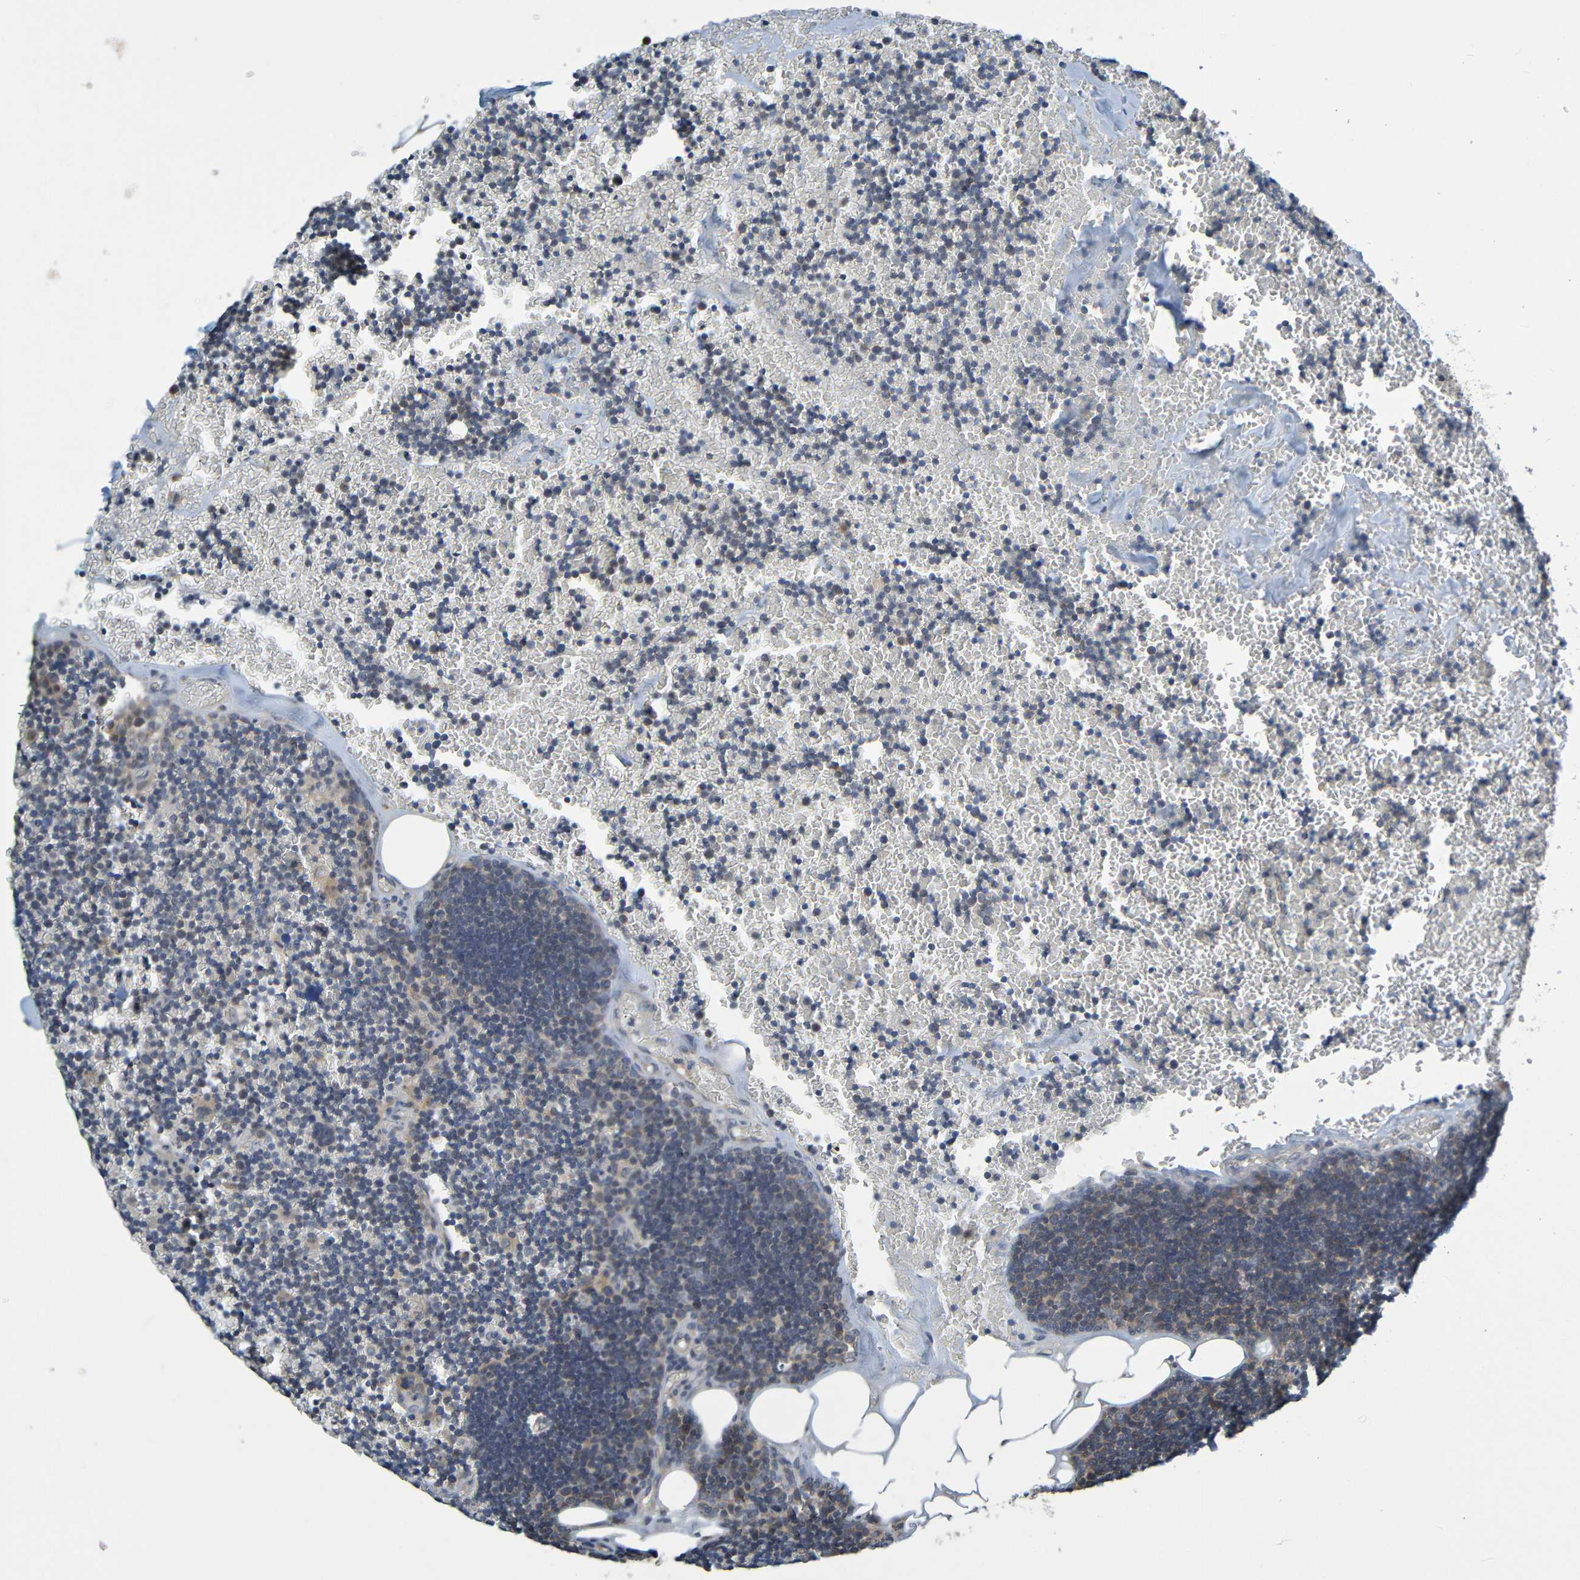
{"staining": {"intensity": "weak", "quantity": "<25%", "location": "cytoplasmic/membranous"}, "tissue": "lymph node", "cell_type": "Germinal center cells", "image_type": "normal", "snomed": [{"axis": "morphology", "description": "Normal tissue, NOS"}, {"axis": "topography", "description": "Lymph node"}], "caption": "The histopathology image shows no staining of germinal center cells in unremarkable lymph node. (DAB IHC visualized using brightfield microscopy, high magnification).", "gene": "CYP4F2", "patient": {"sex": "male", "age": 33}}